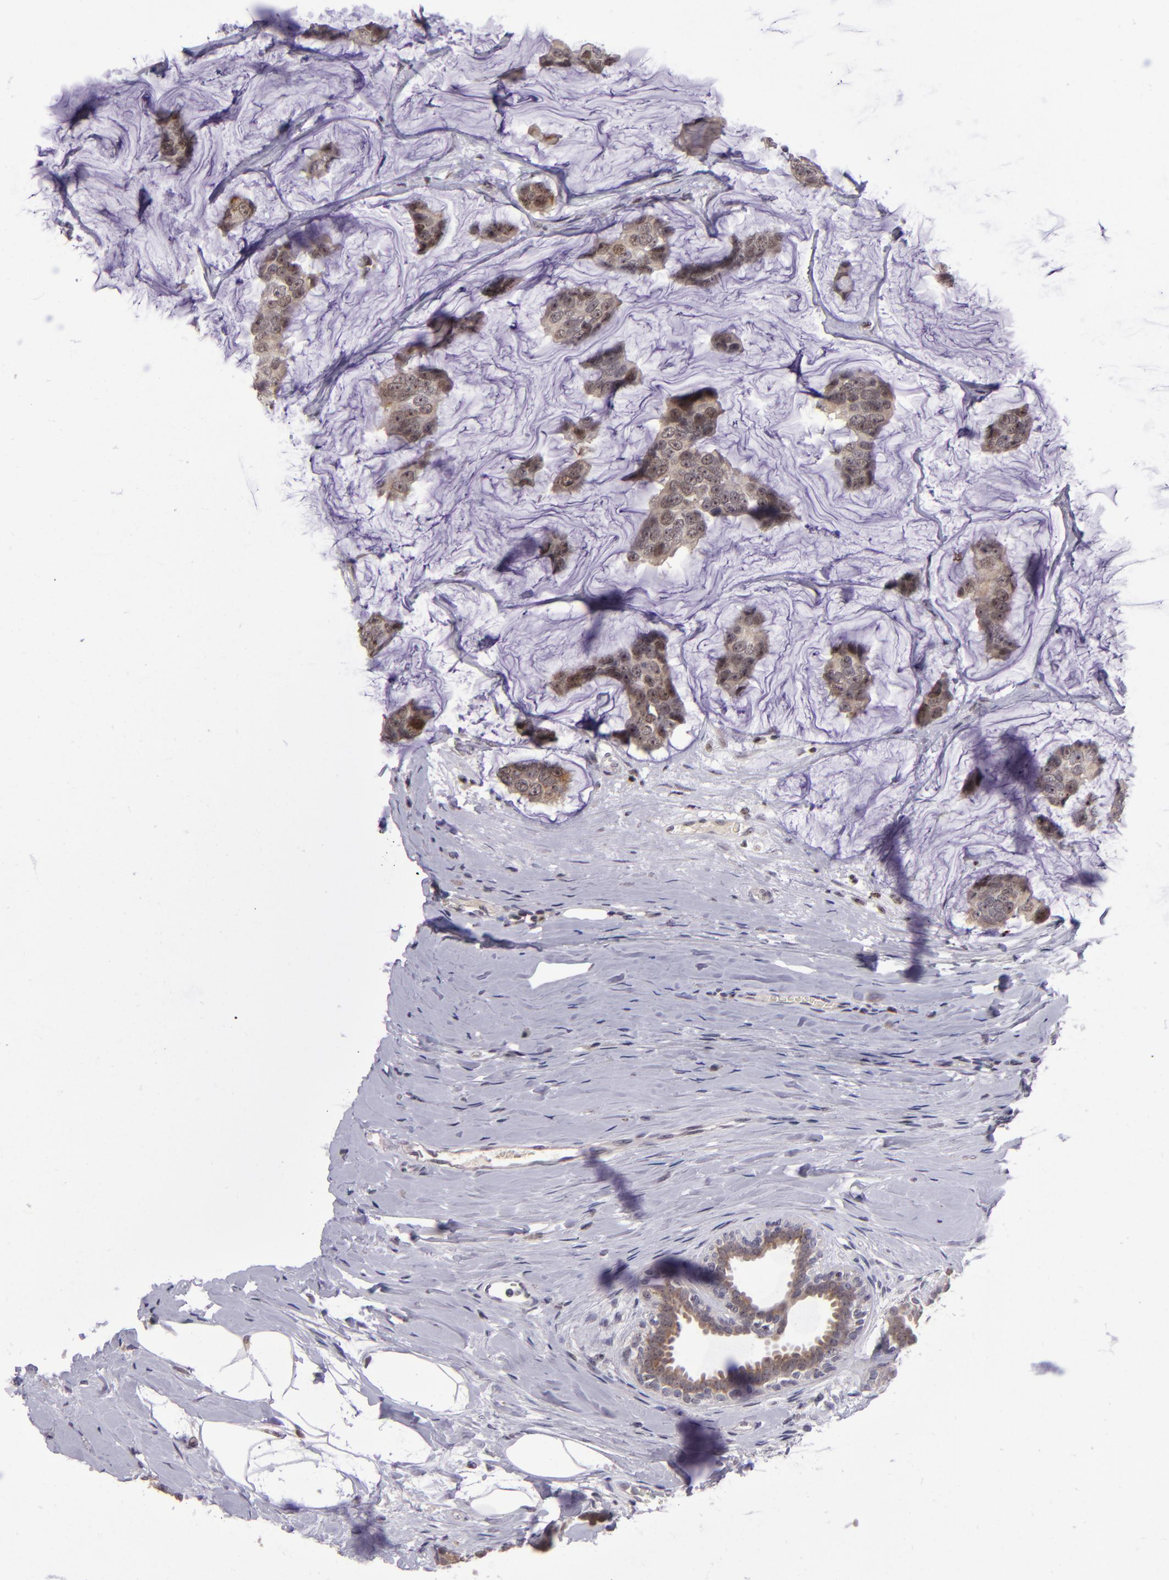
{"staining": {"intensity": "moderate", "quantity": ">75%", "location": "cytoplasmic/membranous,nuclear"}, "tissue": "breast cancer", "cell_type": "Tumor cells", "image_type": "cancer", "snomed": [{"axis": "morphology", "description": "Normal tissue, NOS"}, {"axis": "morphology", "description": "Duct carcinoma"}, {"axis": "topography", "description": "Breast"}], "caption": "The immunohistochemical stain shows moderate cytoplasmic/membranous and nuclear expression in tumor cells of intraductal carcinoma (breast) tissue. (IHC, brightfield microscopy, high magnification).", "gene": "PCNX4", "patient": {"sex": "female", "age": 50}}